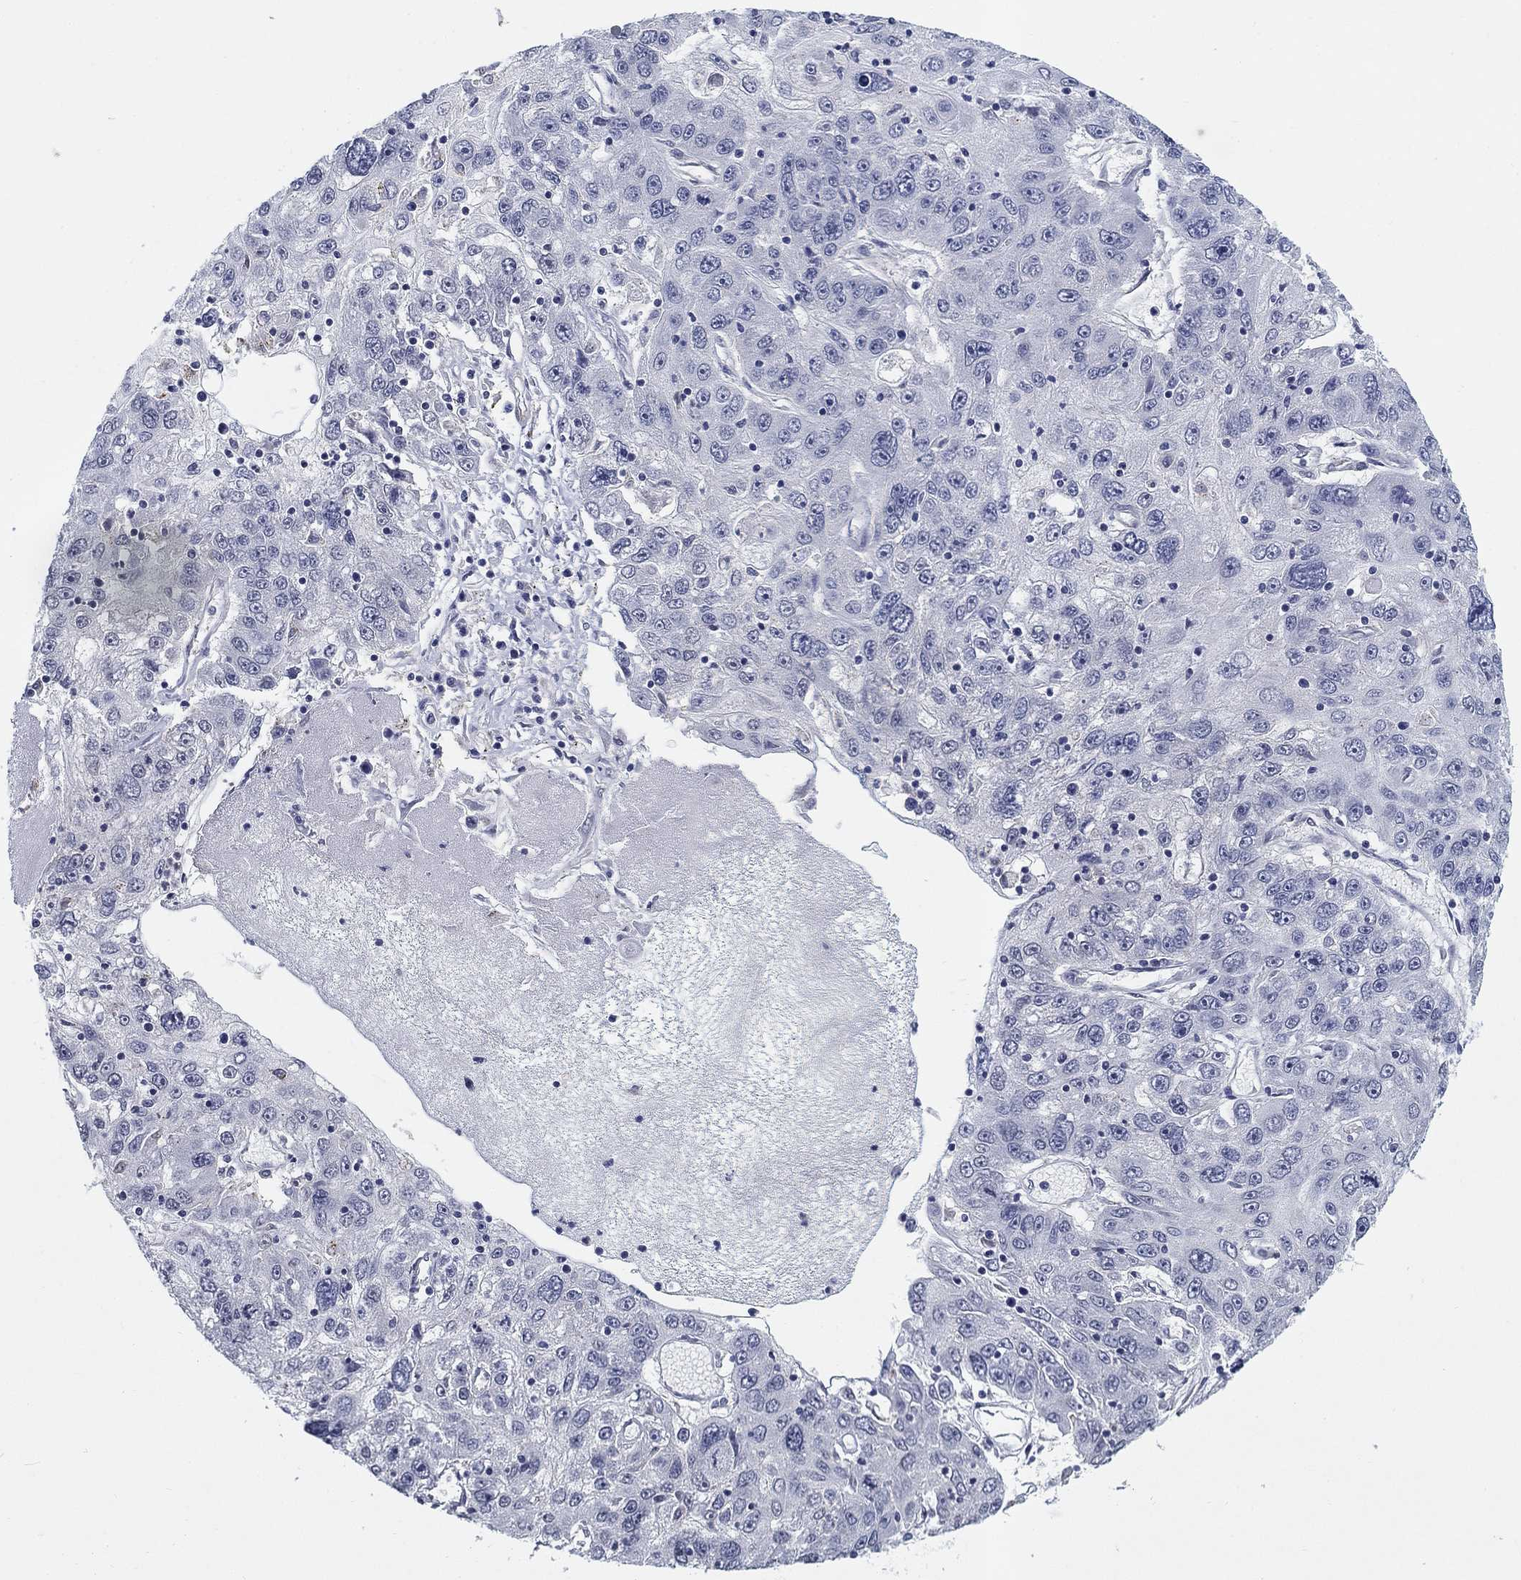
{"staining": {"intensity": "negative", "quantity": "none", "location": "none"}, "tissue": "stomach cancer", "cell_type": "Tumor cells", "image_type": "cancer", "snomed": [{"axis": "morphology", "description": "Adenocarcinoma, NOS"}, {"axis": "topography", "description": "Stomach"}], "caption": "Stomach adenocarcinoma was stained to show a protein in brown. There is no significant staining in tumor cells.", "gene": "OTUB2", "patient": {"sex": "male", "age": 56}}